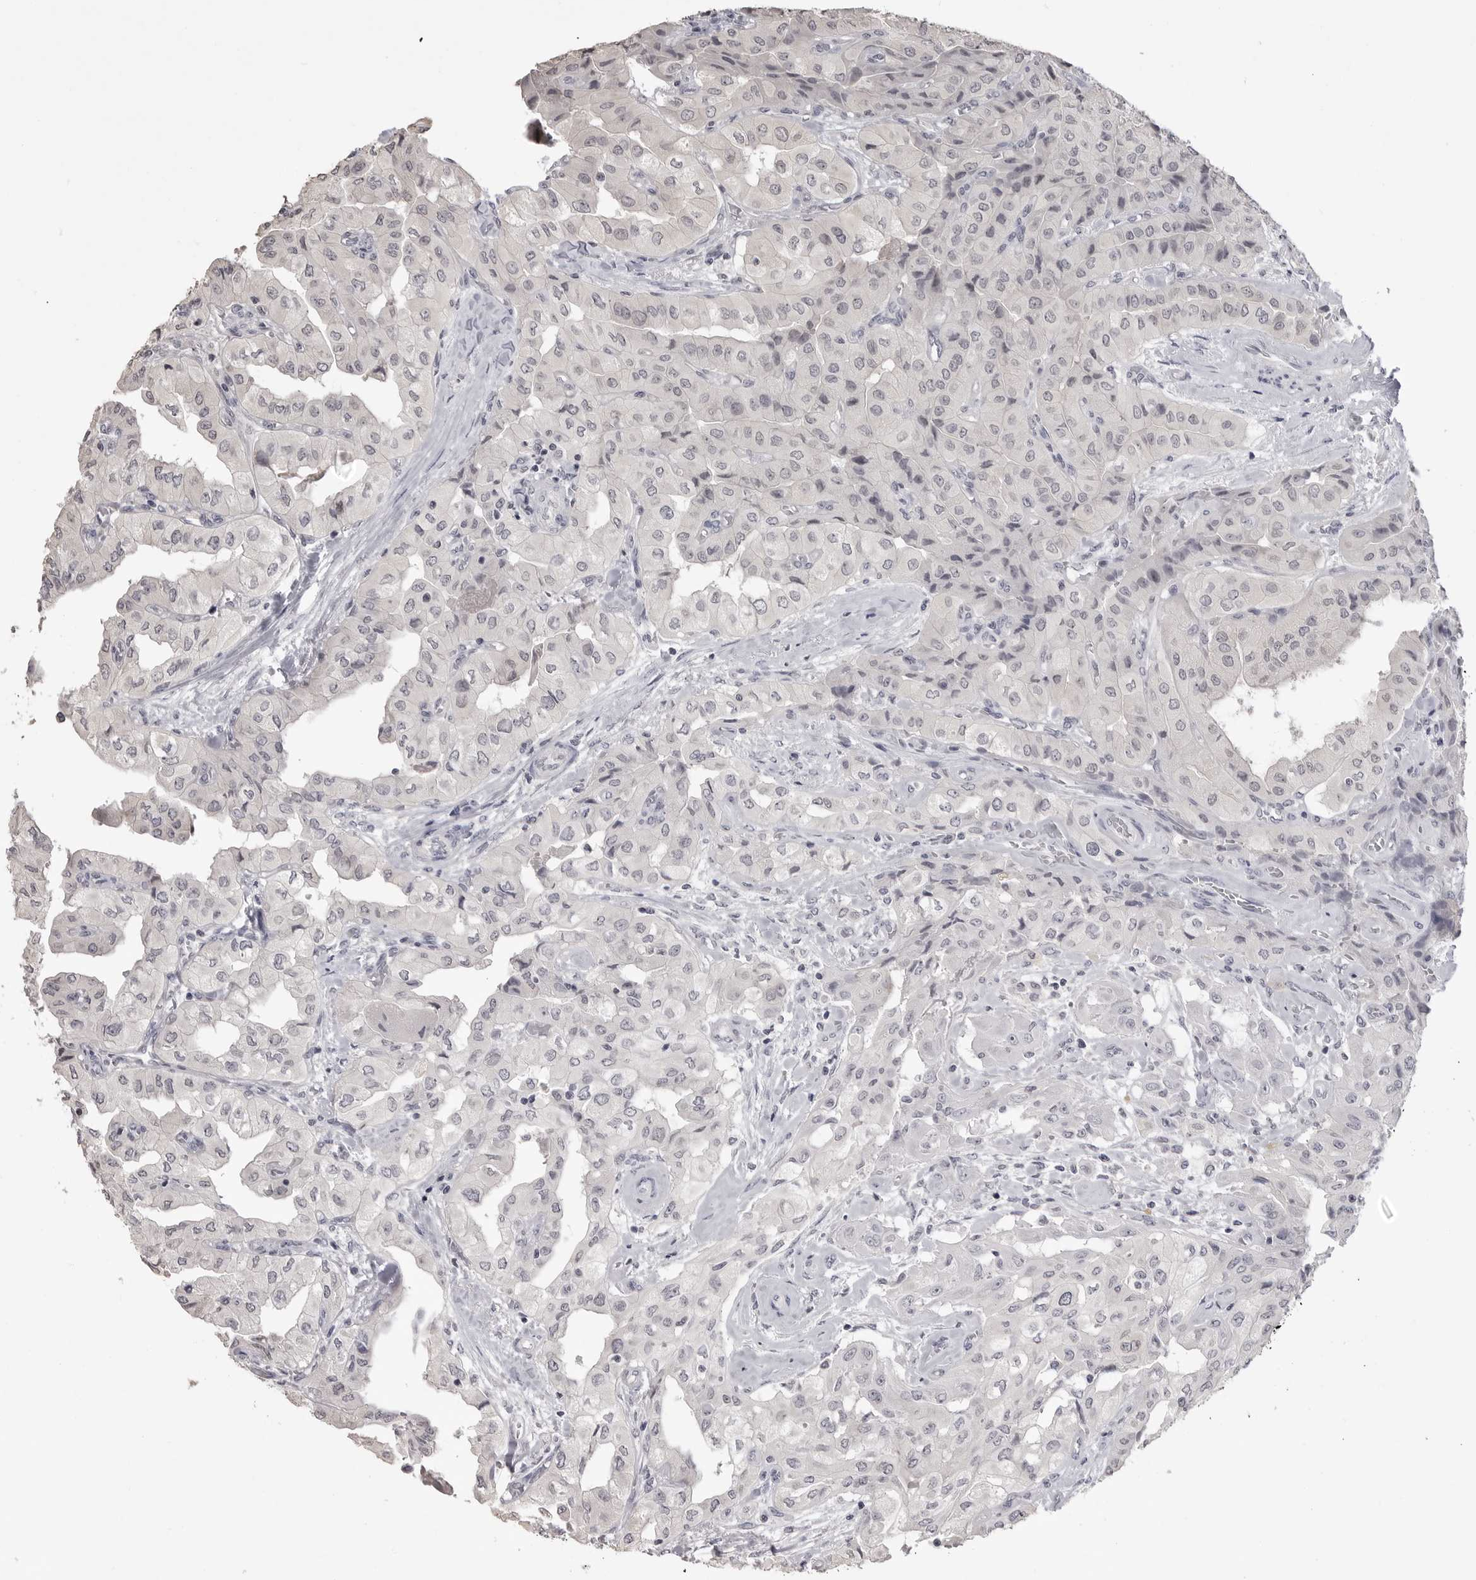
{"staining": {"intensity": "negative", "quantity": "none", "location": "none"}, "tissue": "thyroid cancer", "cell_type": "Tumor cells", "image_type": "cancer", "snomed": [{"axis": "morphology", "description": "Papillary adenocarcinoma, NOS"}, {"axis": "topography", "description": "Thyroid gland"}], "caption": "High power microscopy histopathology image of an IHC histopathology image of thyroid cancer (papillary adenocarcinoma), revealing no significant positivity in tumor cells. Brightfield microscopy of IHC stained with DAB (3,3'-diaminobenzidine) (brown) and hematoxylin (blue), captured at high magnification.", "gene": "GPN2", "patient": {"sex": "female", "age": 59}}